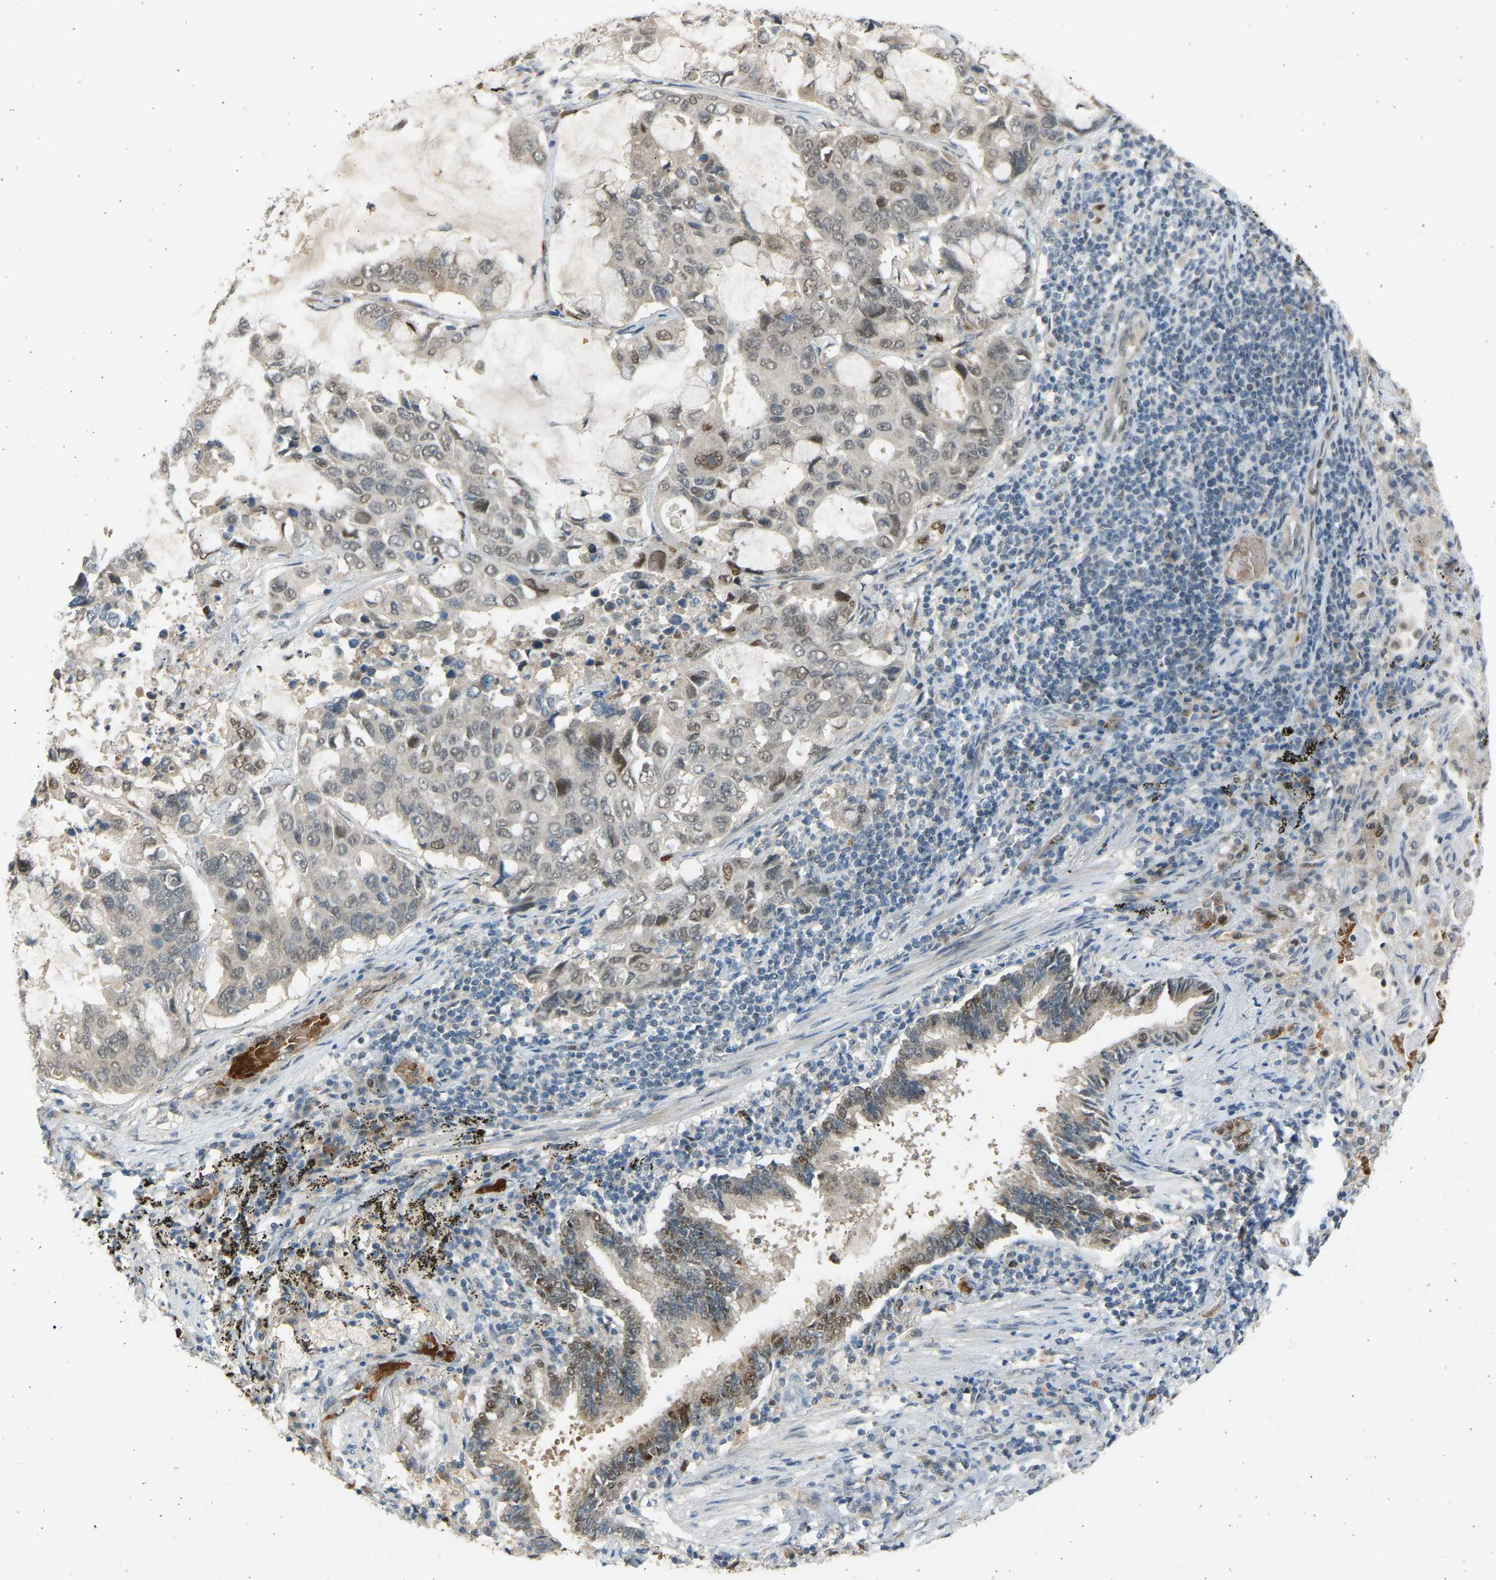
{"staining": {"intensity": "moderate", "quantity": "<25%", "location": "nuclear"}, "tissue": "lung cancer", "cell_type": "Tumor cells", "image_type": "cancer", "snomed": [{"axis": "morphology", "description": "Adenocarcinoma, NOS"}, {"axis": "topography", "description": "Lung"}], "caption": "Immunohistochemical staining of human adenocarcinoma (lung) shows low levels of moderate nuclear expression in approximately <25% of tumor cells.", "gene": "BIRC2", "patient": {"sex": "male", "age": 64}}